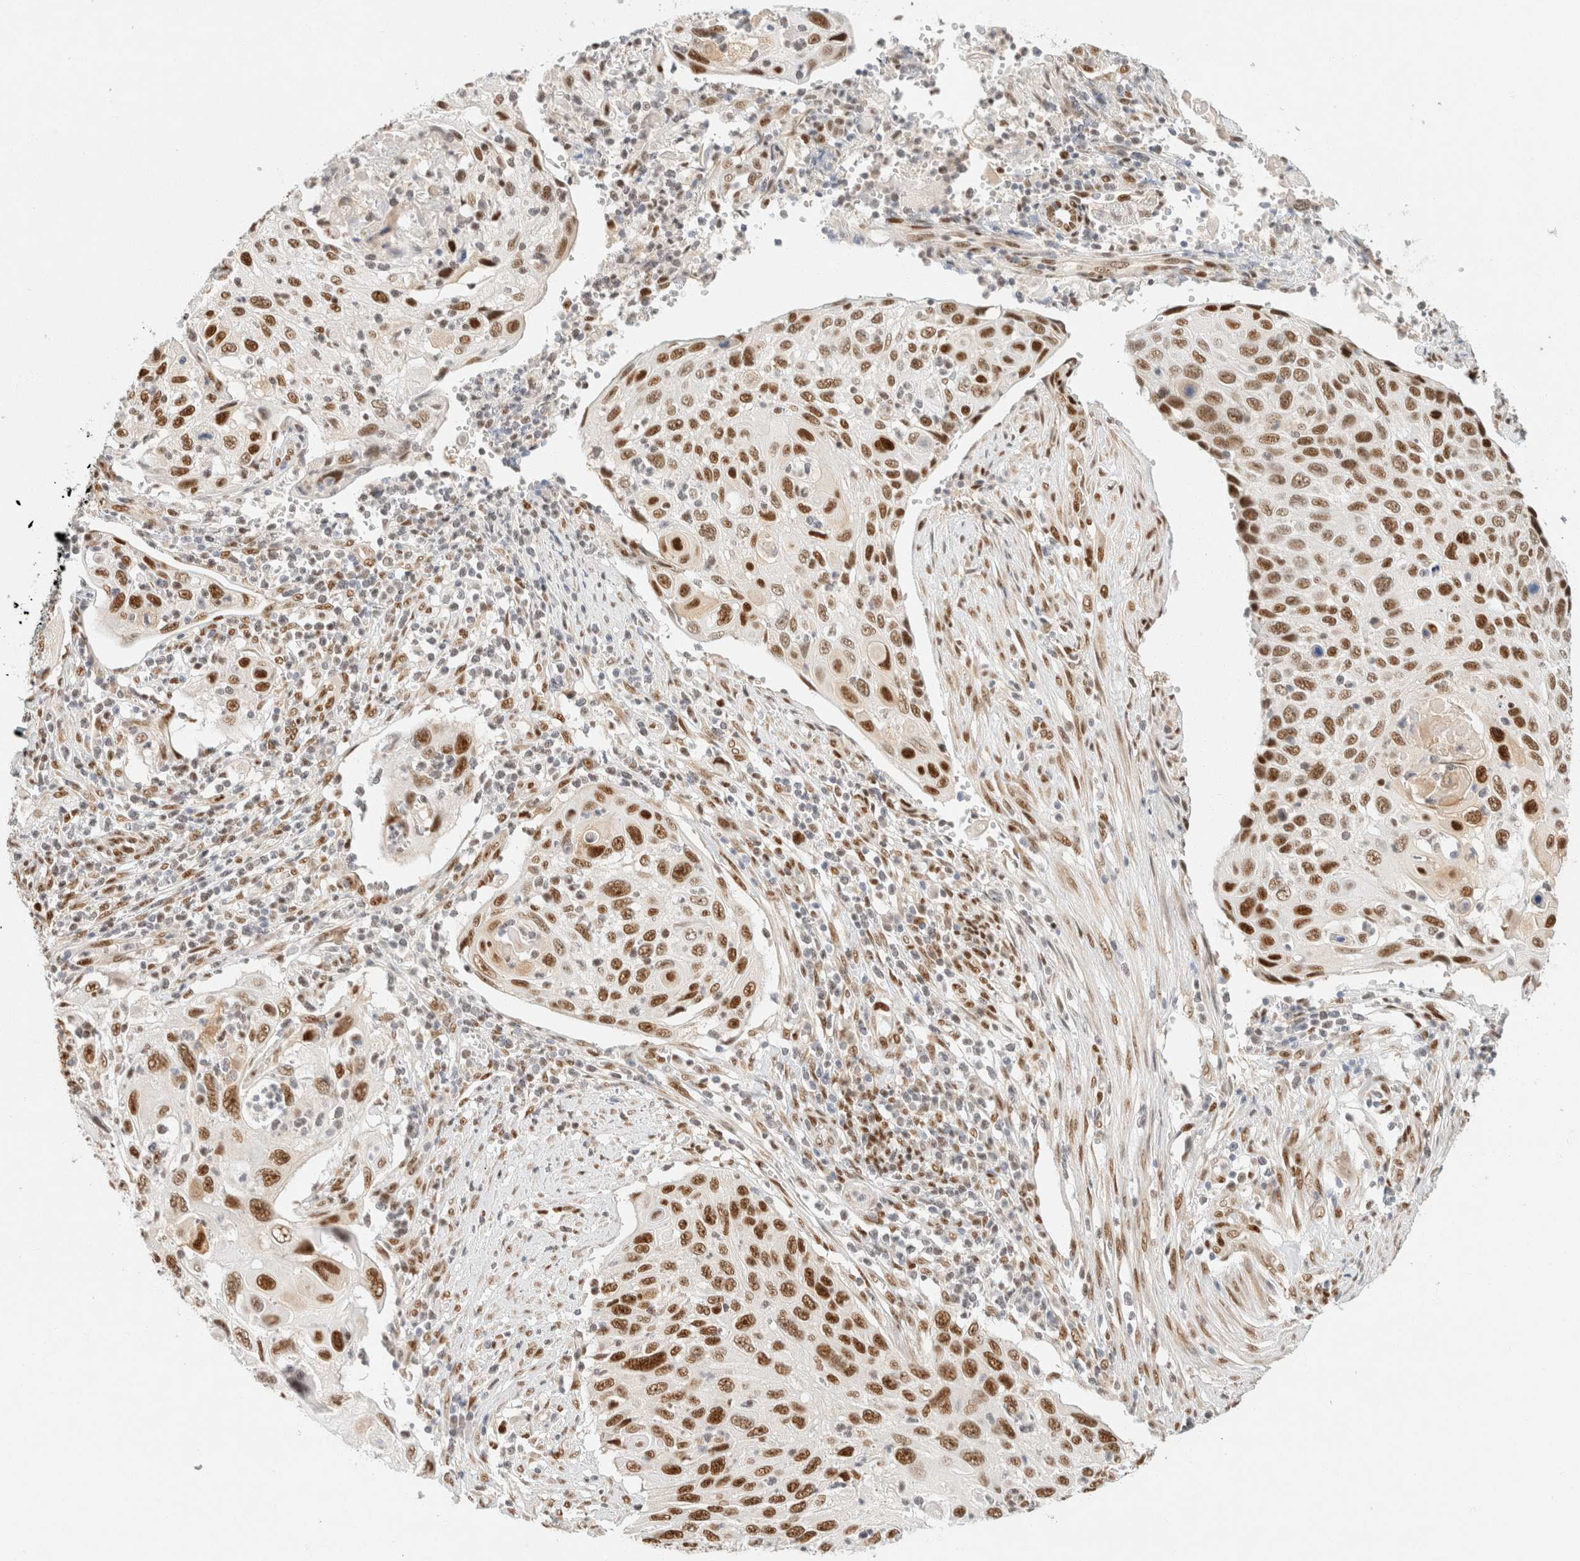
{"staining": {"intensity": "moderate", "quantity": ">75%", "location": "nuclear"}, "tissue": "cervical cancer", "cell_type": "Tumor cells", "image_type": "cancer", "snomed": [{"axis": "morphology", "description": "Squamous cell carcinoma, NOS"}, {"axis": "topography", "description": "Cervix"}], "caption": "DAB (3,3'-diaminobenzidine) immunohistochemical staining of human cervical cancer (squamous cell carcinoma) reveals moderate nuclear protein staining in approximately >75% of tumor cells.", "gene": "ZNF768", "patient": {"sex": "female", "age": 70}}